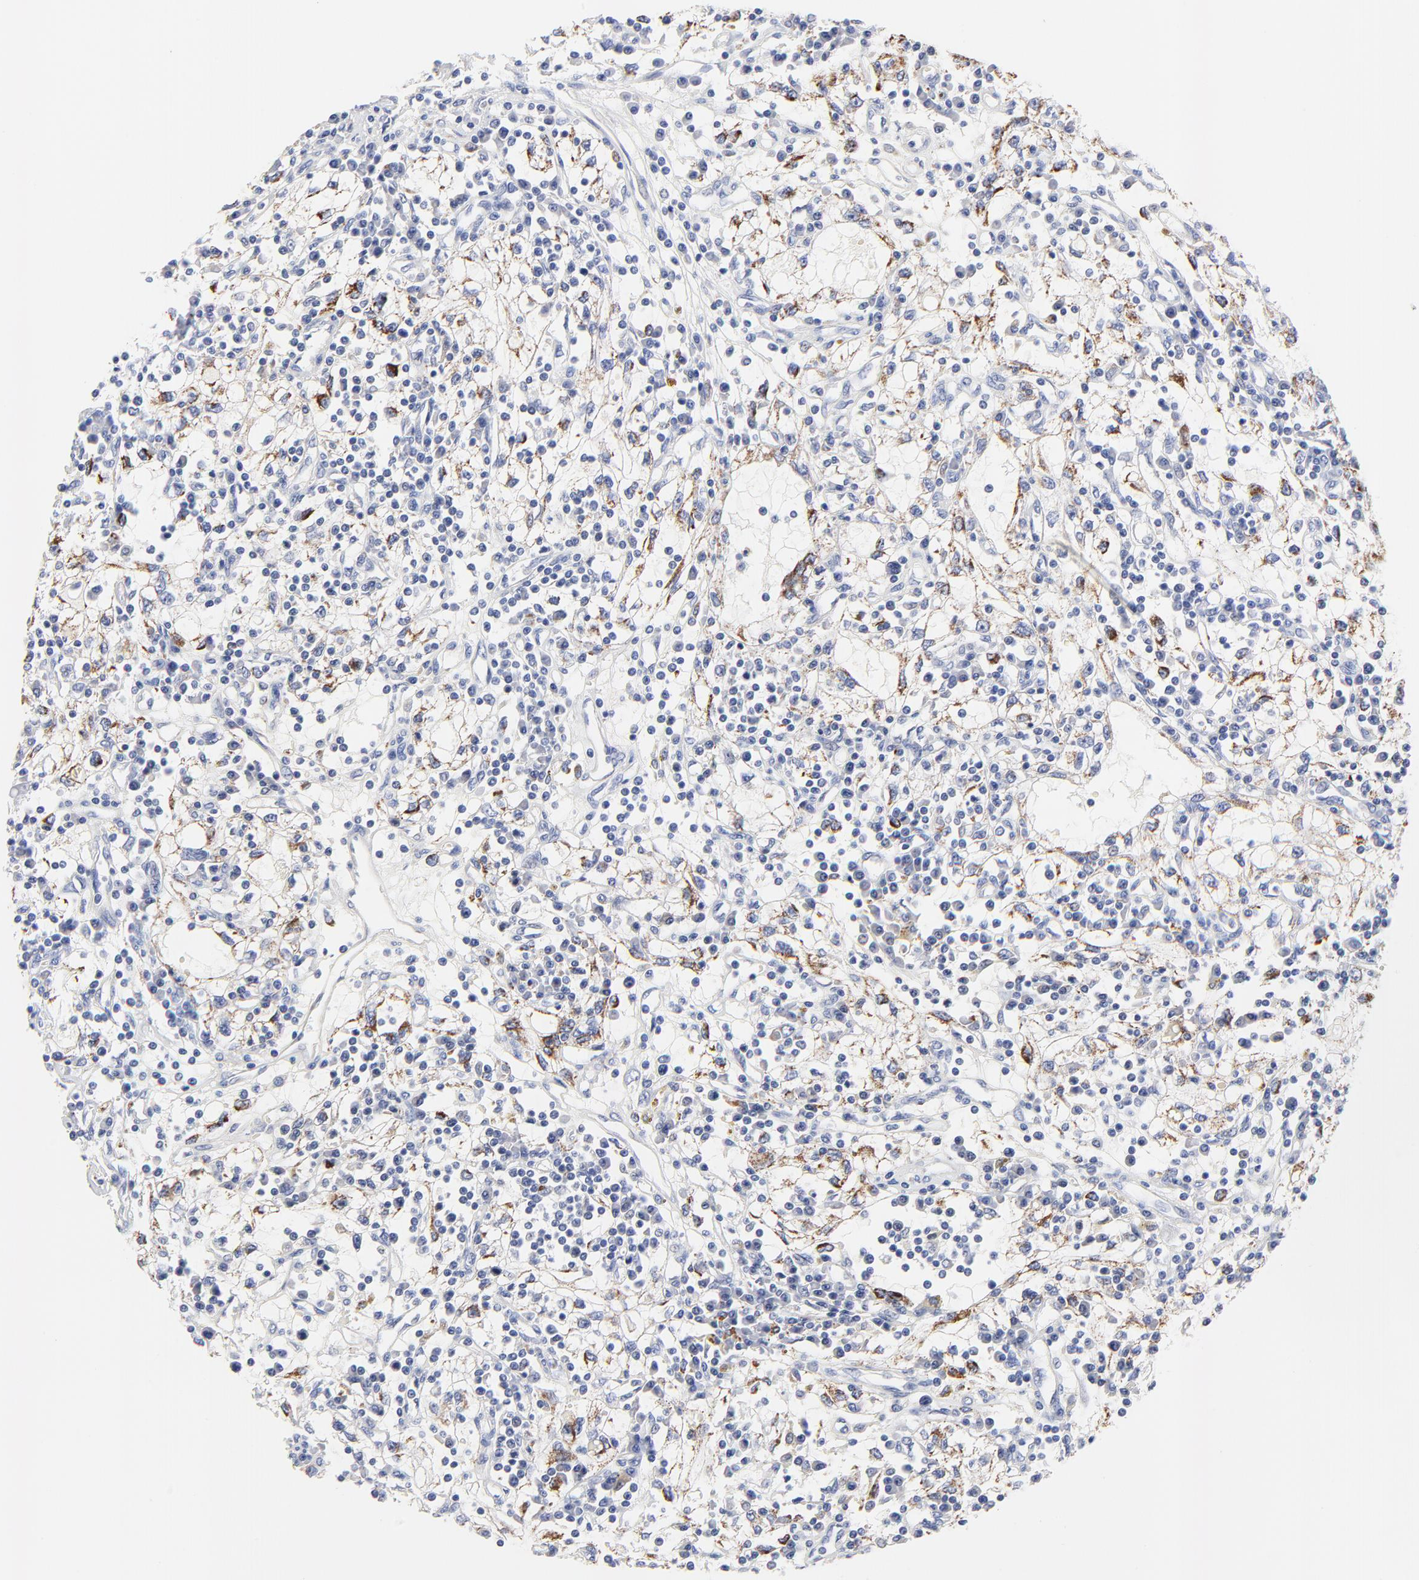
{"staining": {"intensity": "moderate", "quantity": "<25%", "location": "cytoplasmic/membranous"}, "tissue": "renal cancer", "cell_type": "Tumor cells", "image_type": "cancer", "snomed": [{"axis": "morphology", "description": "Adenocarcinoma, NOS"}, {"axis": "topography", "description": "Kidney"}], "caption": "There is low levels of moderate cytoplasmic/membranous expression in tumor cells of renal cancer (adenocarcinoma), as demonstrated by immunohistochemical staining (brown color).", "gene": "FBXO10", "patient": {"sex": "male", "age": 82}}